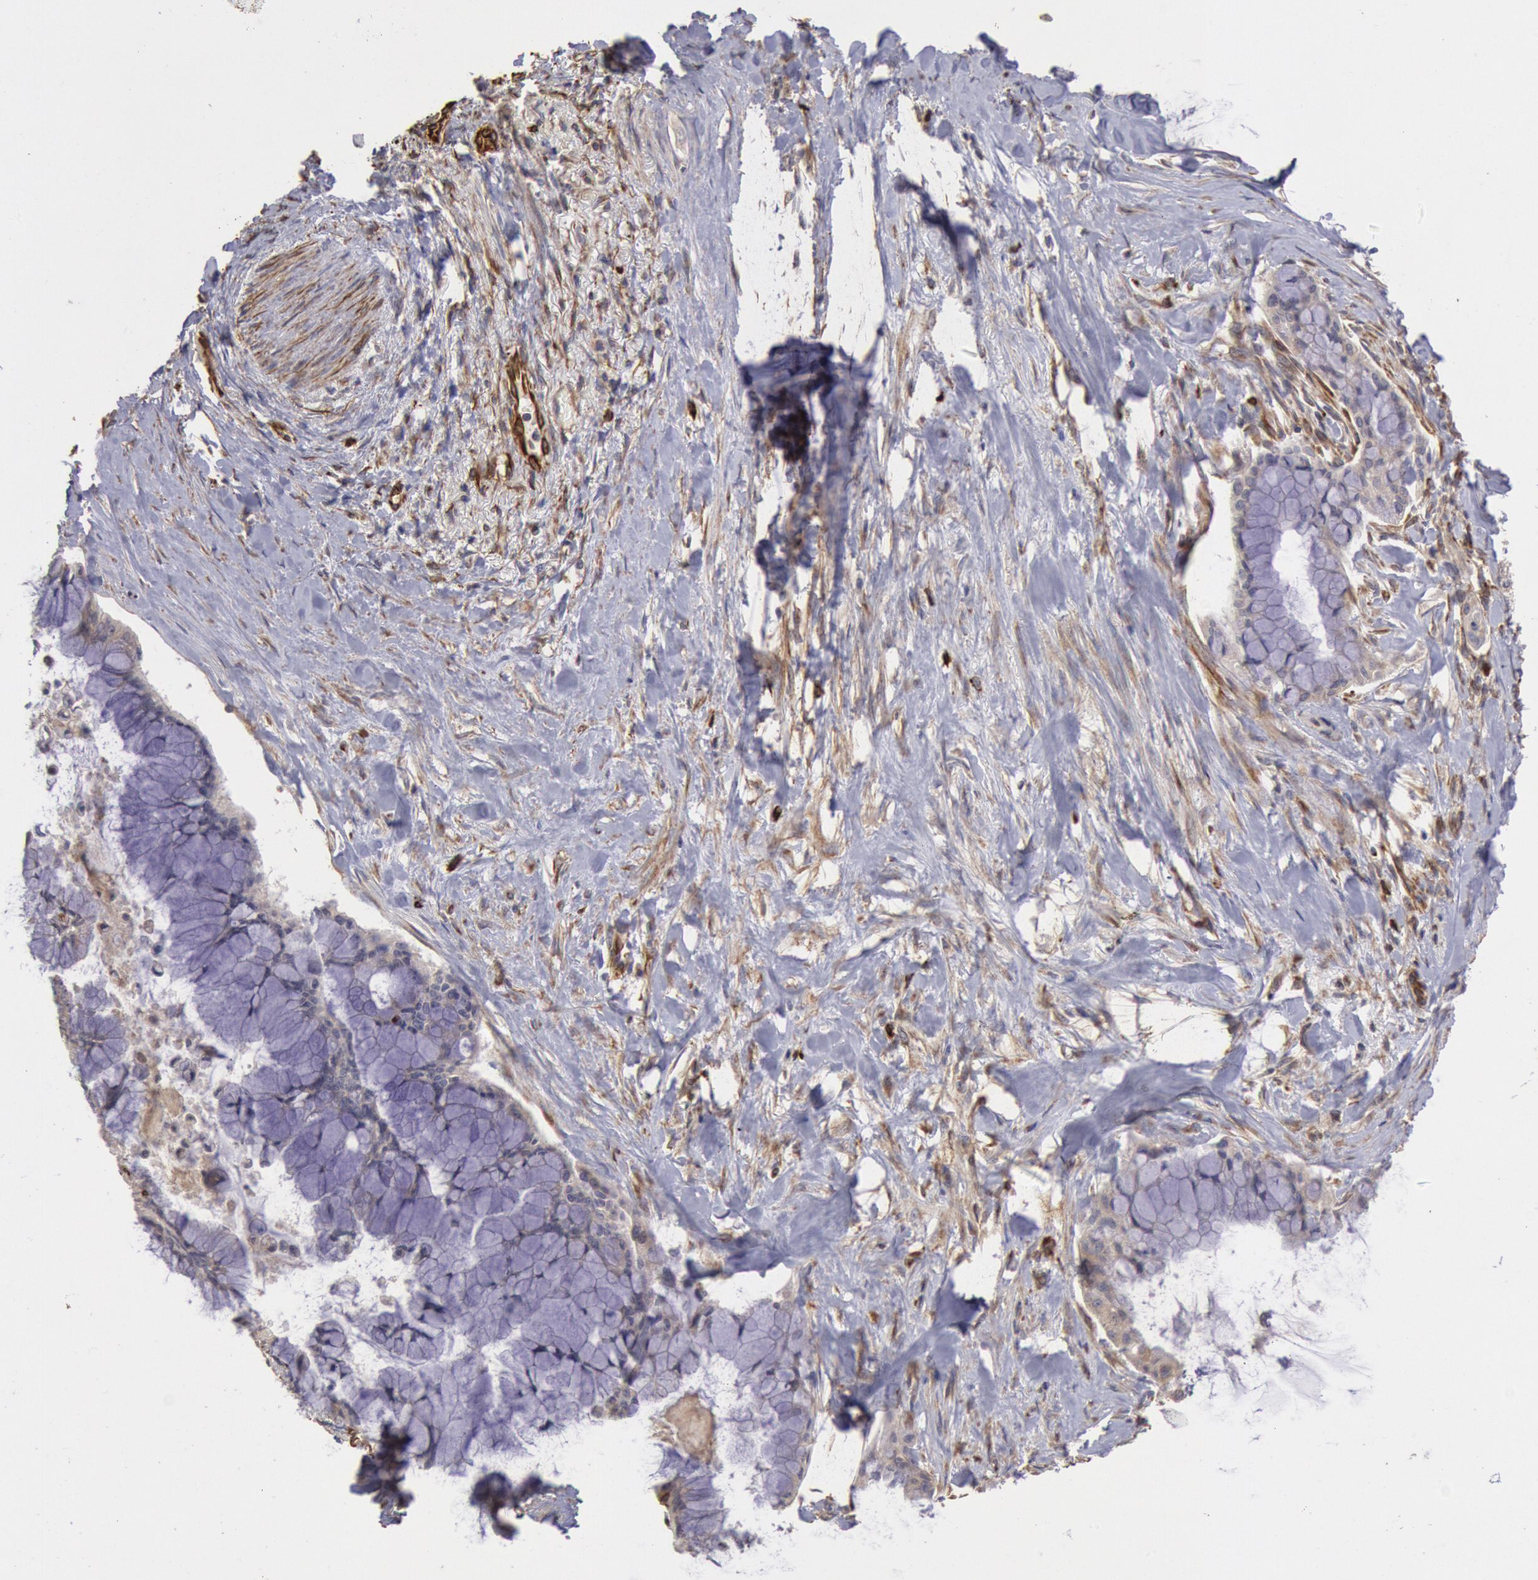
{"staining": {"intensity": "negative", "quantity": "none", "location": "none"}, "tissue": "pancreatic cancer", "cell_type": "Tumor cells", "image_type": "cancer", "snomed": [{"axis": "morphology", "description": "Adenocarcinoma, NOS"}, {"axis": "topography", "description": "Pancreas"}], "caption": "IHC micrograph of human pancreatic cancer stained for a protein (brown), which displays no positivity in tumor cells.", "gene": "RNF139", "patient": {"sex": "male", "age": 59}}